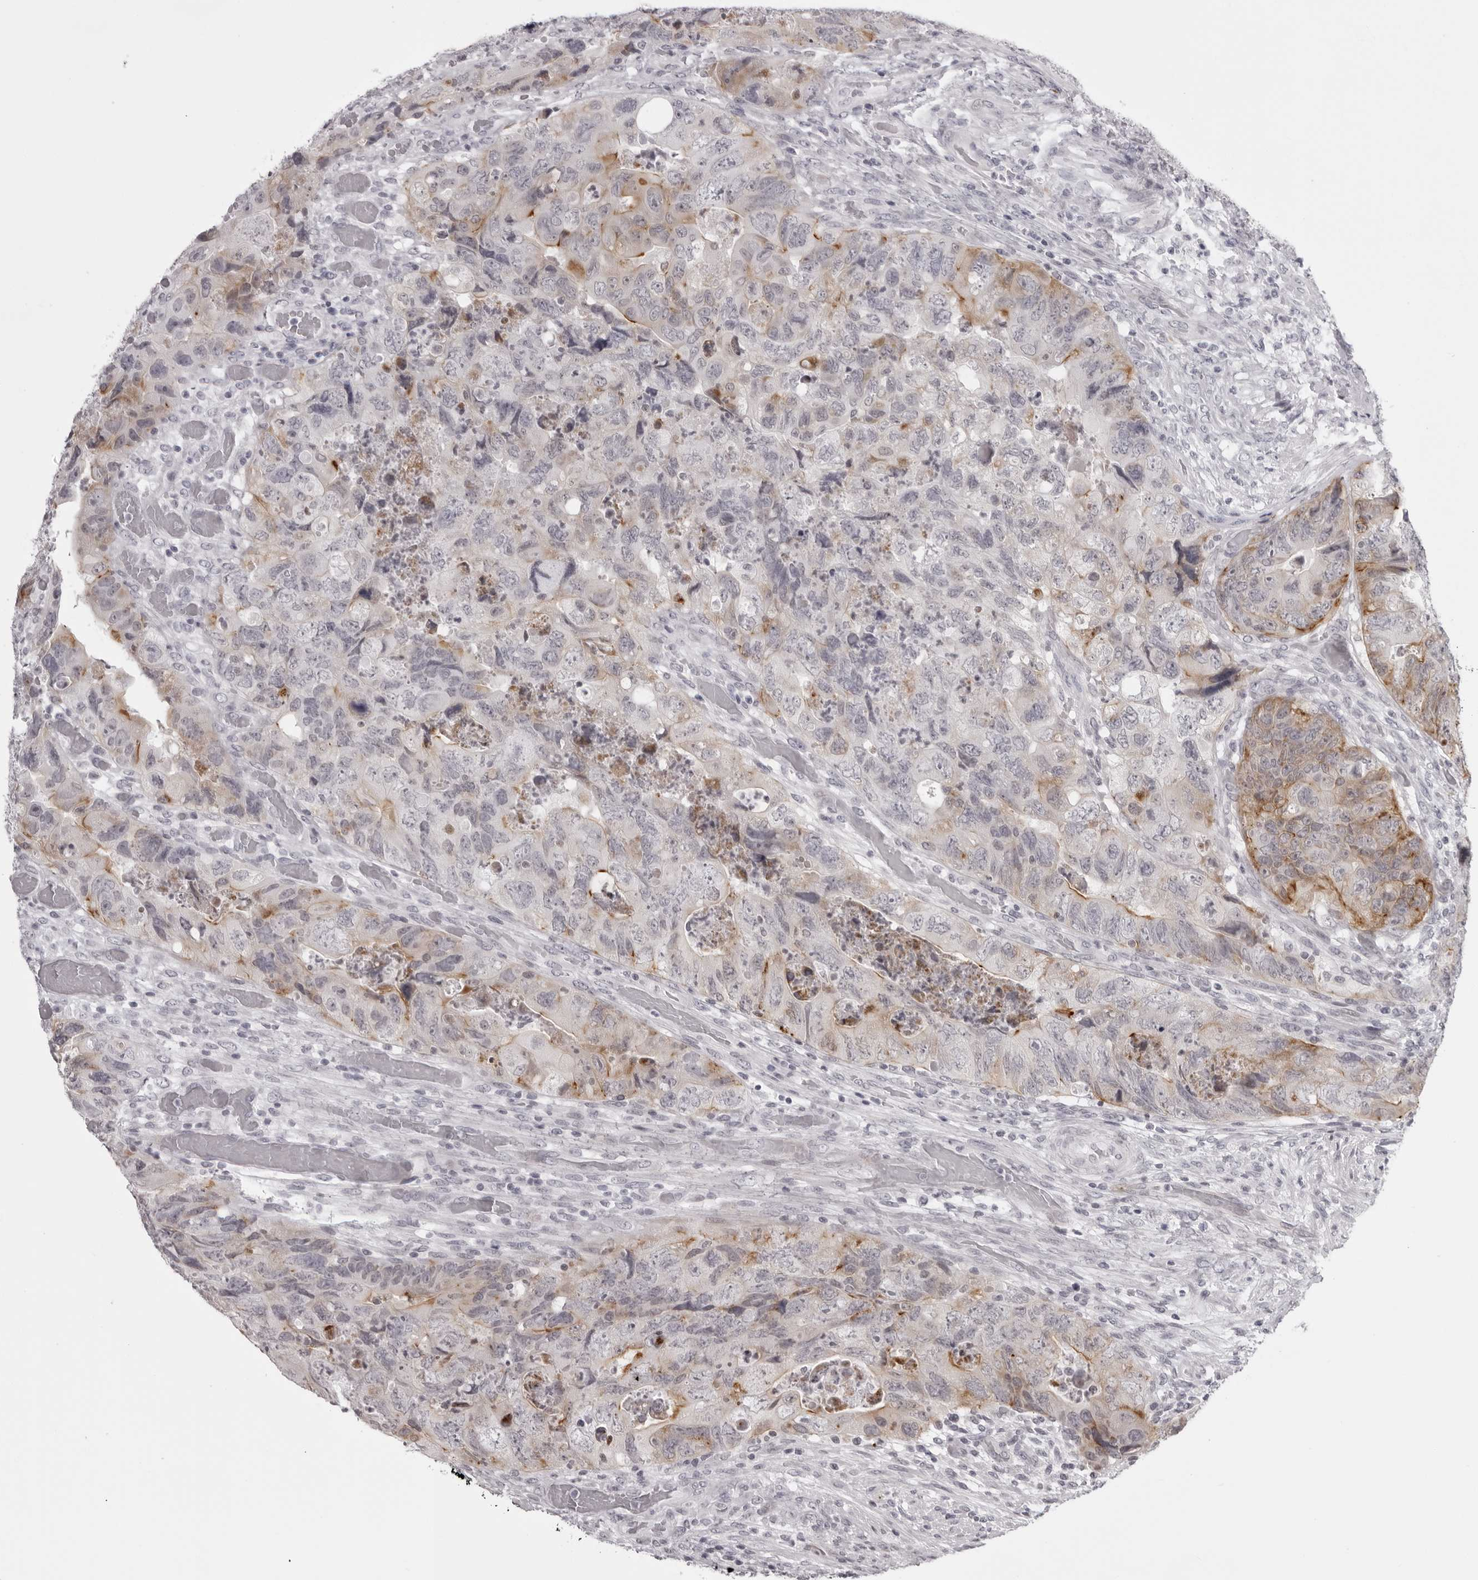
{"staining": {"intensity": "moderate", "quantity": "25%-75%", "location": "cytoplasmic/membranous"}, "tissue": "colorectal cancer", "cell_type": "Tumor cells", "image_type": "cancer", "snomed": [{"axis": "morphology", "description": "Adenocarcinoma, NOS"}, {"axis": "topography", "description": "Rectum"}], "caption": "Colorectal adenocarcinoma stained with immunohistochemistry (IHC) reveals moderate cytoplasmic/membranous expression in about 25%-75% of tumor cells. The protein is stained brown, and the nuclei are stained in blue (DAB IHC with brightfield microscopy, high magnification).", "gene": "NUDT18", "patient": {"sex": "male", "age": 63}}